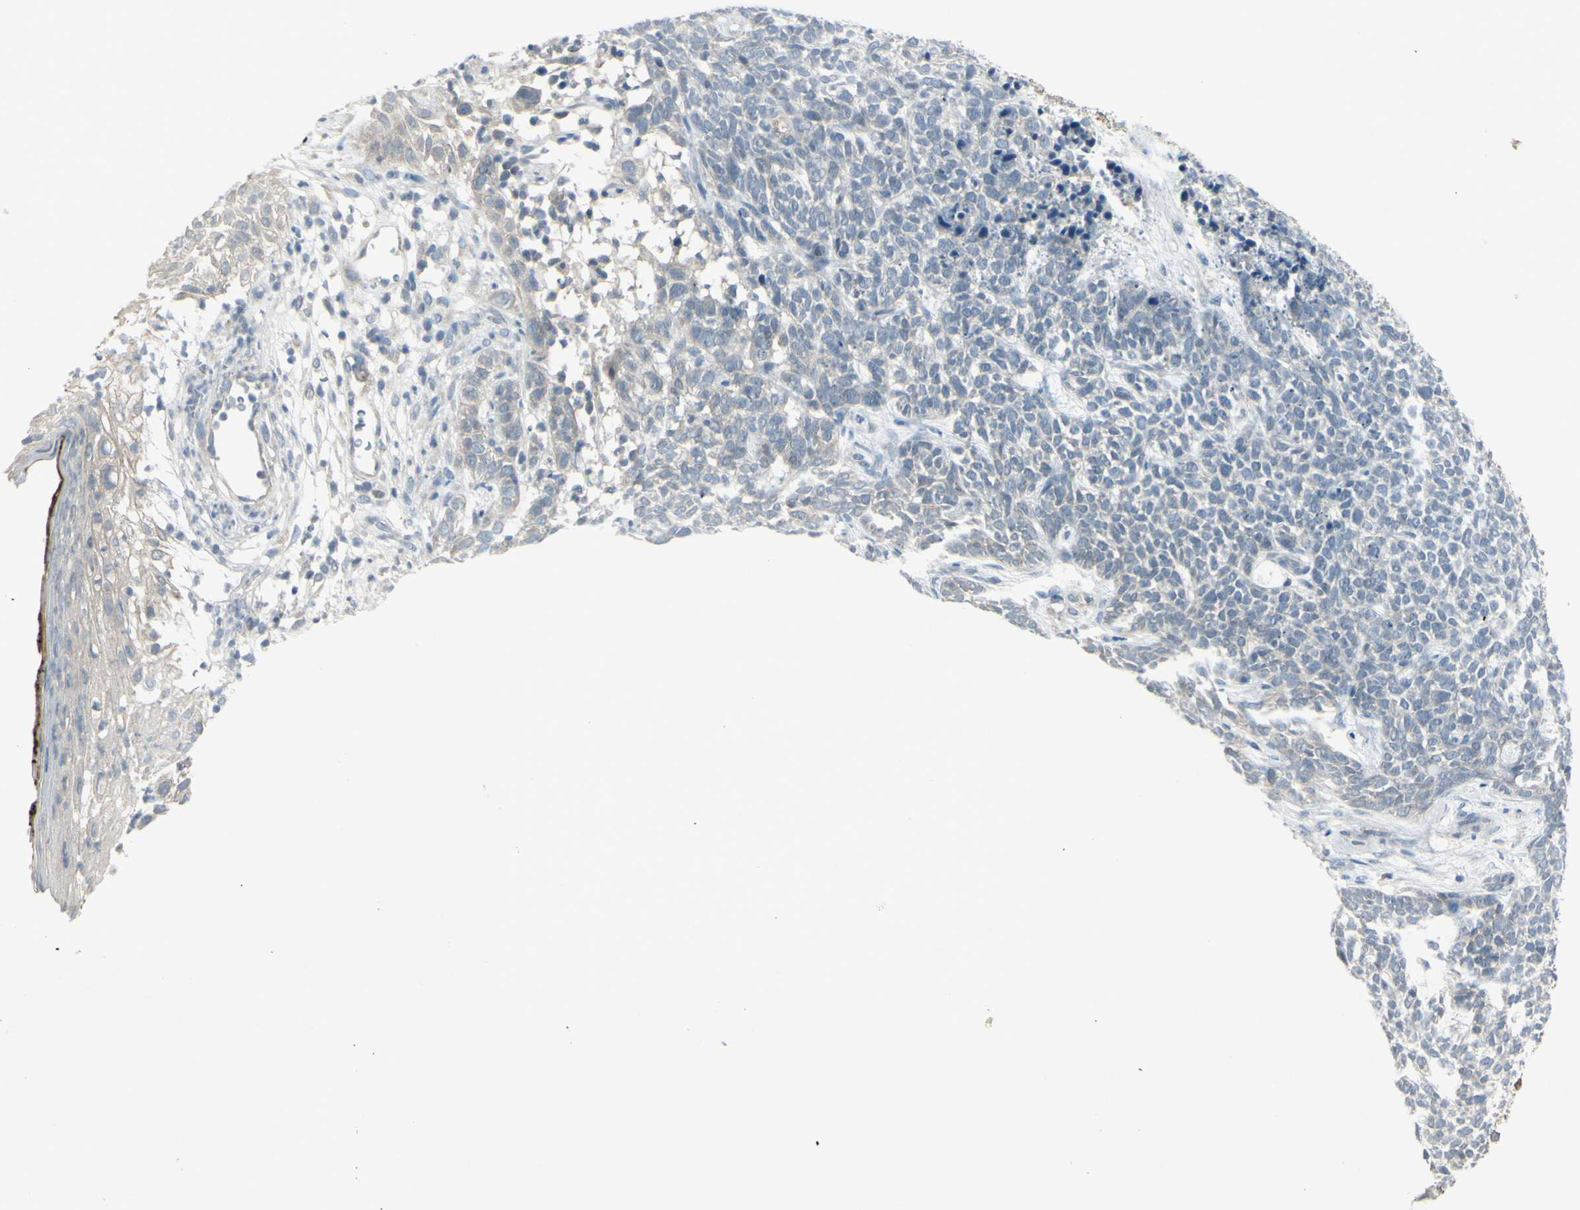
{"staining": {"intensity": "negative", "quantity": "none", "location": "none"}, "tissue": "skin cancer", "cell_type": "Tumor cells", "image_type": "cancer", "snomed": [{"axis": "morphology", "description": "Basal cell carcinoma"}, {"axis": "topography", "description": "Skin"}], "caption": "There is no significant expression in tumor cells of skin cancer.", "gene": "SH3GL2", "patient": {"sex": "female", "age": 84}}